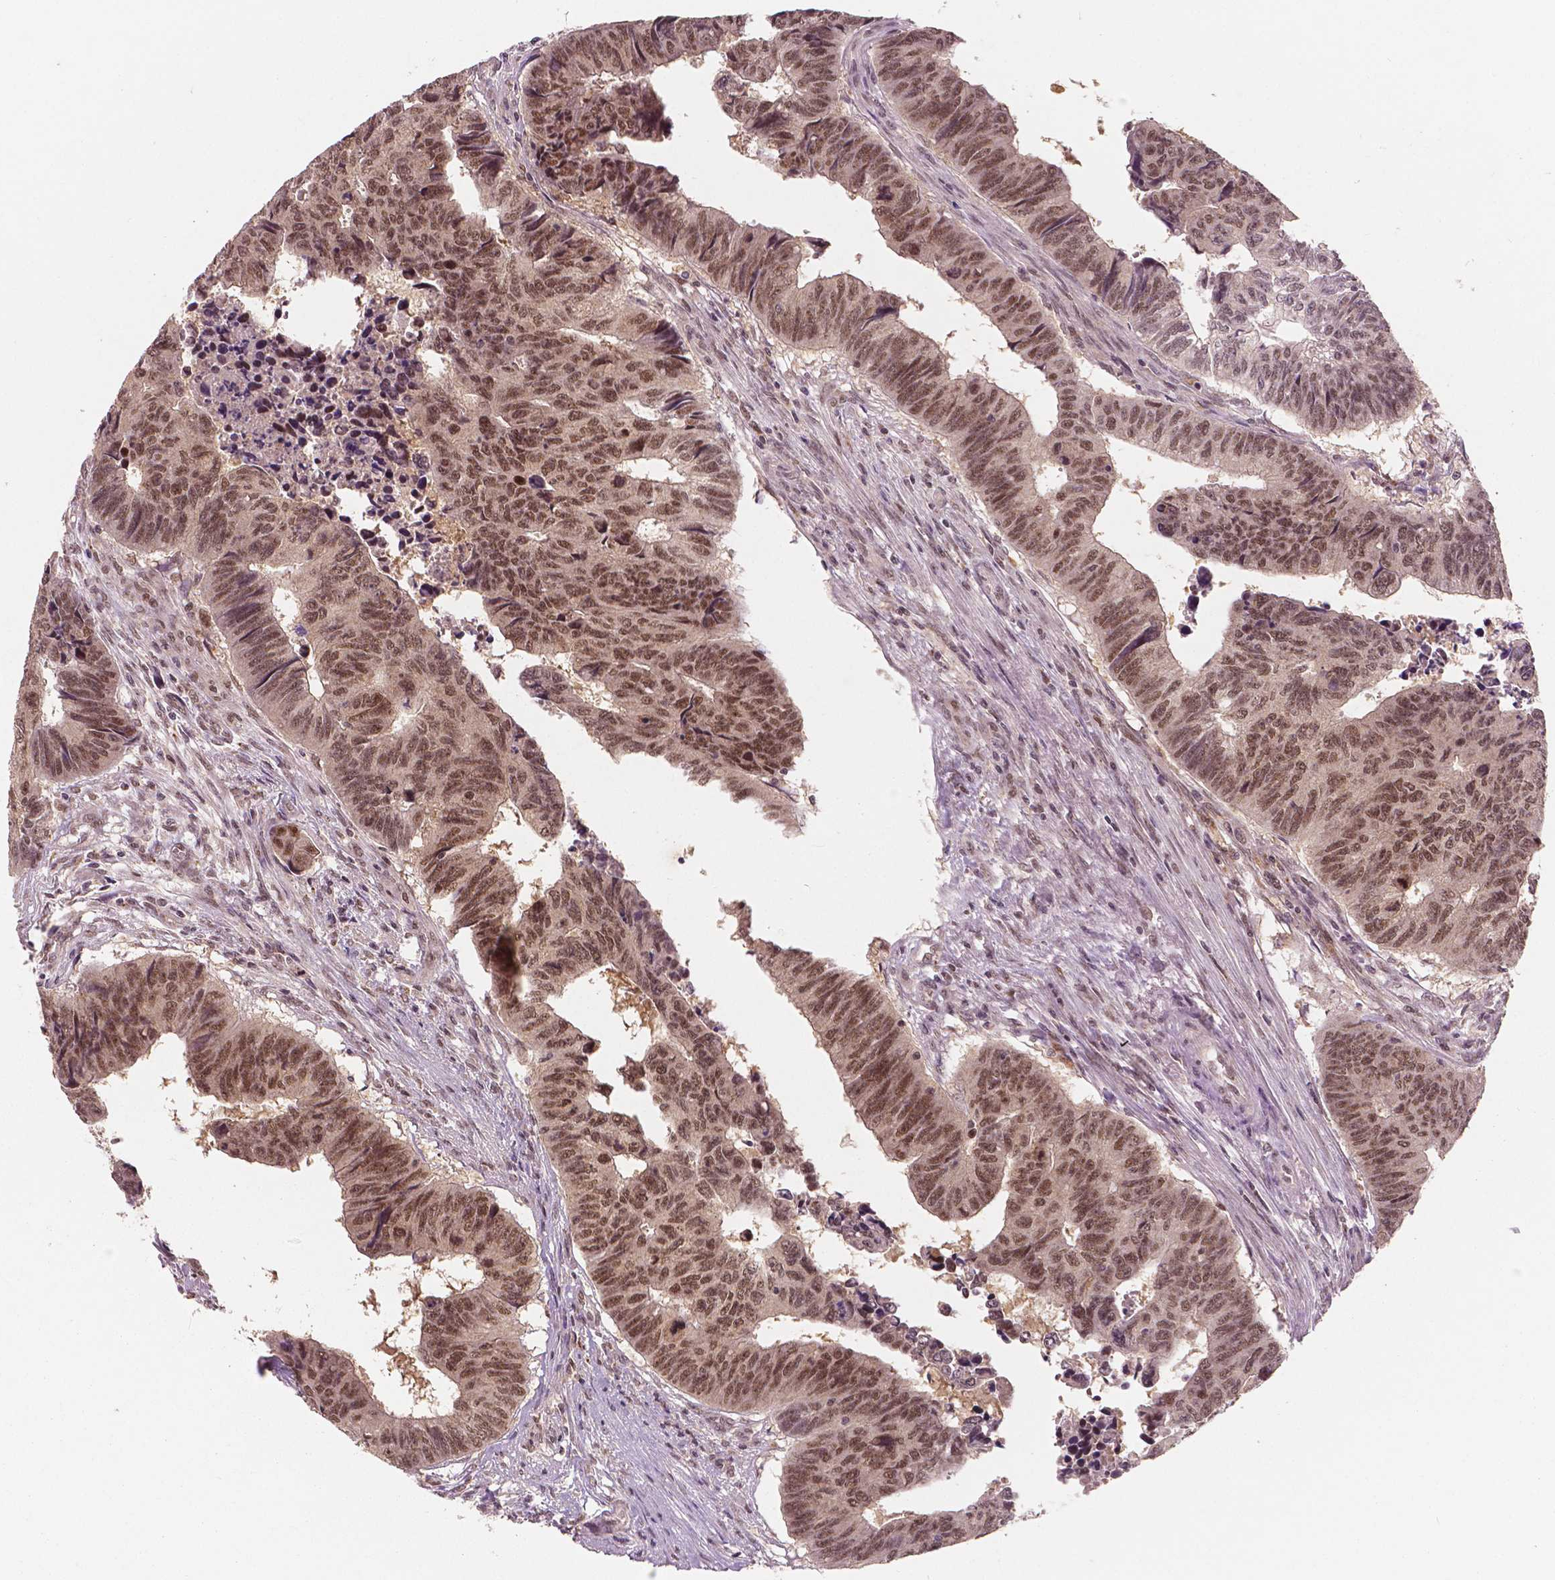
{"staining": {"intensity": "moderate", "quantity": ">75%", "location": "nuclear"}, "tissue": "colorectal cancer", "cell_type": "Tumor cells", "image_type": "cancer", "snomed": [{"axis": "morphology", "description": "Adenocarcinoma, NOS"}, {"axis": "topography", "description": "Rectum"}], "caption": "Immunohistochemistry (IHC) (DAB) staining of human colorectal adenocarcinoma demonstrates moderate nuclear protein expression in approximately >75% of tumor cells.", "gene": "NSD2", "patient": {"sex": "female", "age": 85}}